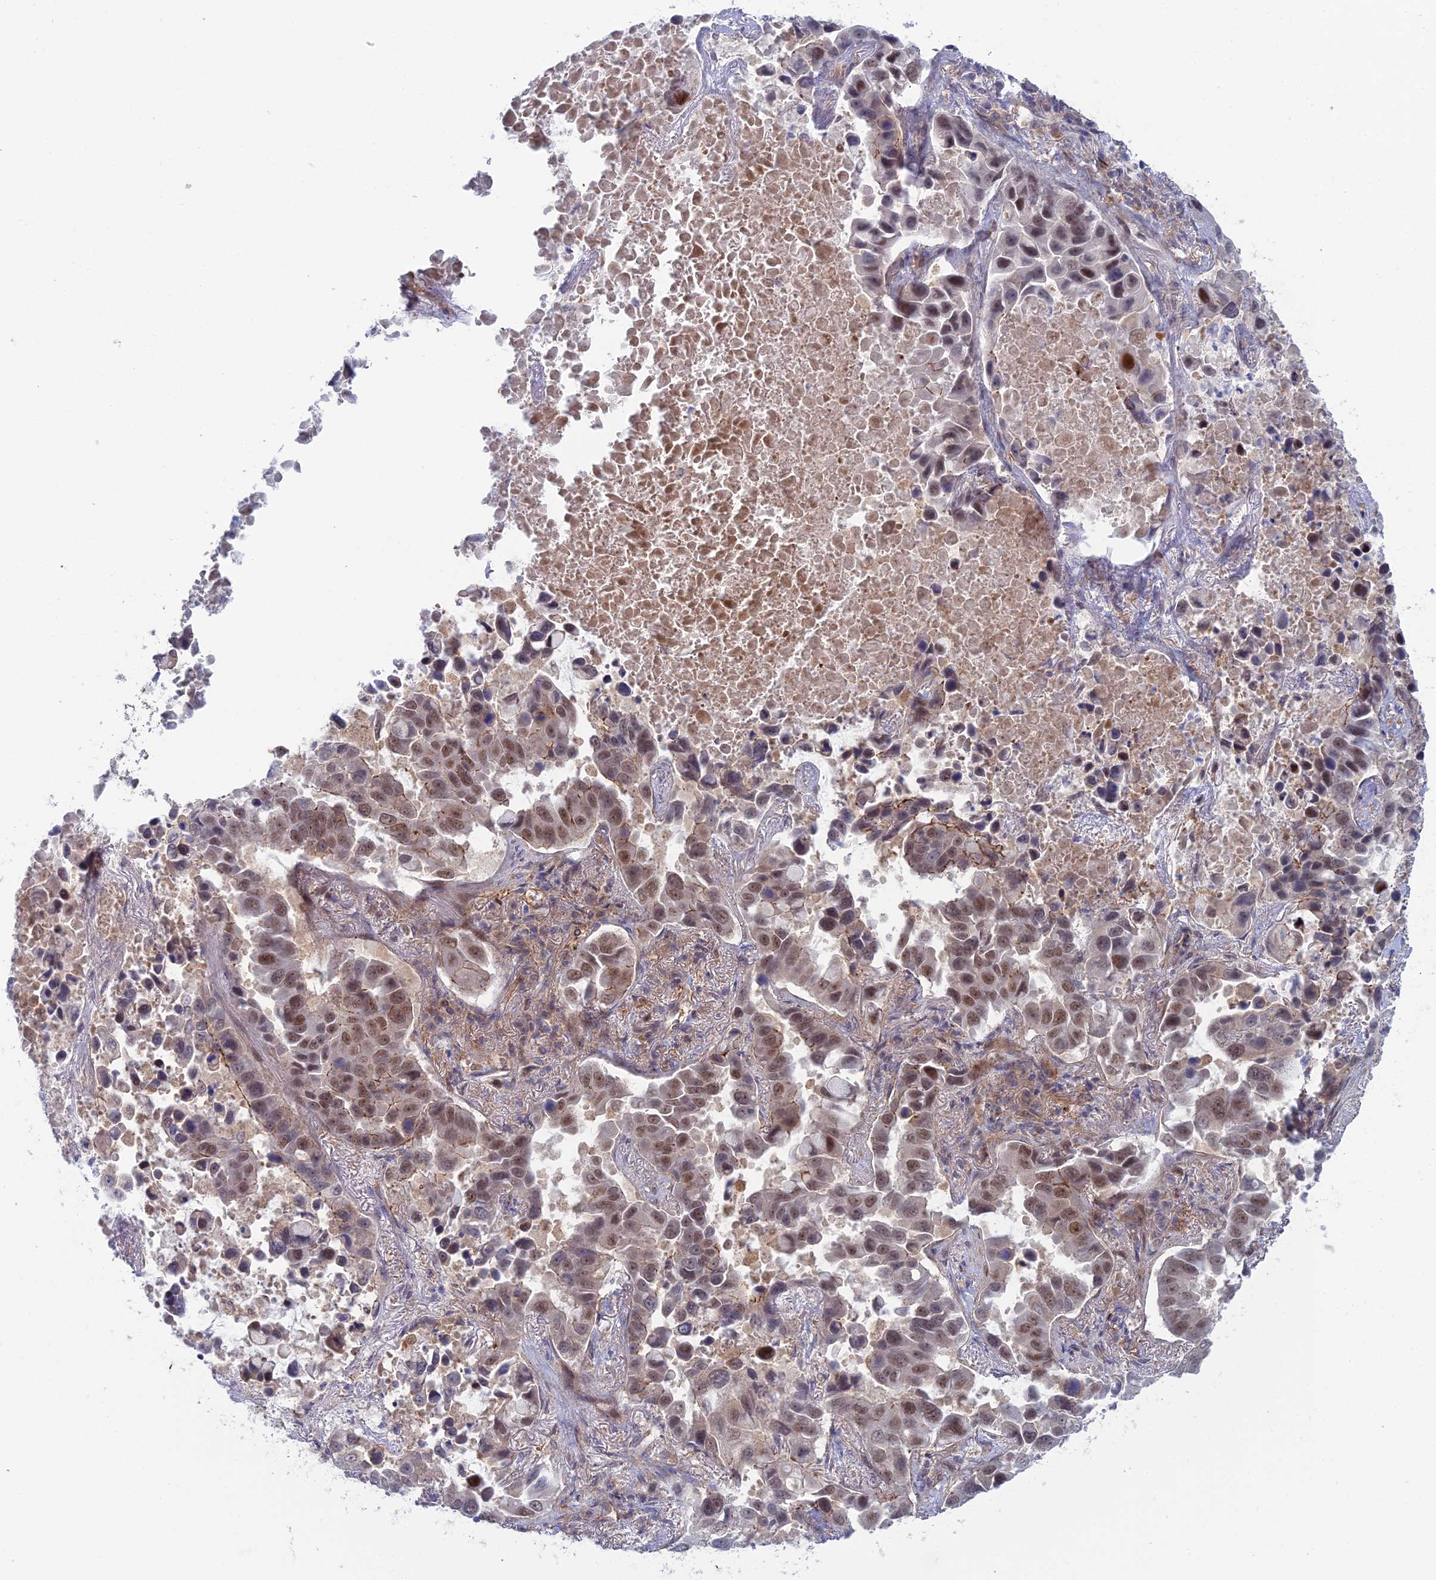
{"staining": {"intensity": "moderate", "quantity": "25%-75%", "location": "cytoplasmic/membranous,nuclear"}, "tissue": "lung cancer", "cell_type": "Tumor cells", "image_type": "cancer", "snomed": [{"axis": "morphology", "description": "Adenocarcinoma, NOS"}, {"axis": "topography", "description": "Lung"}], "caption": "IHC image of lung cancer stained for a protein (brown), which exhibits medium levels of moderate cytoplasmic/membranous and nuclear staining in about 25%-75% of tumor cells.", "gene": "ABHD1", "patient": {"sex": "male", "age": 64}}